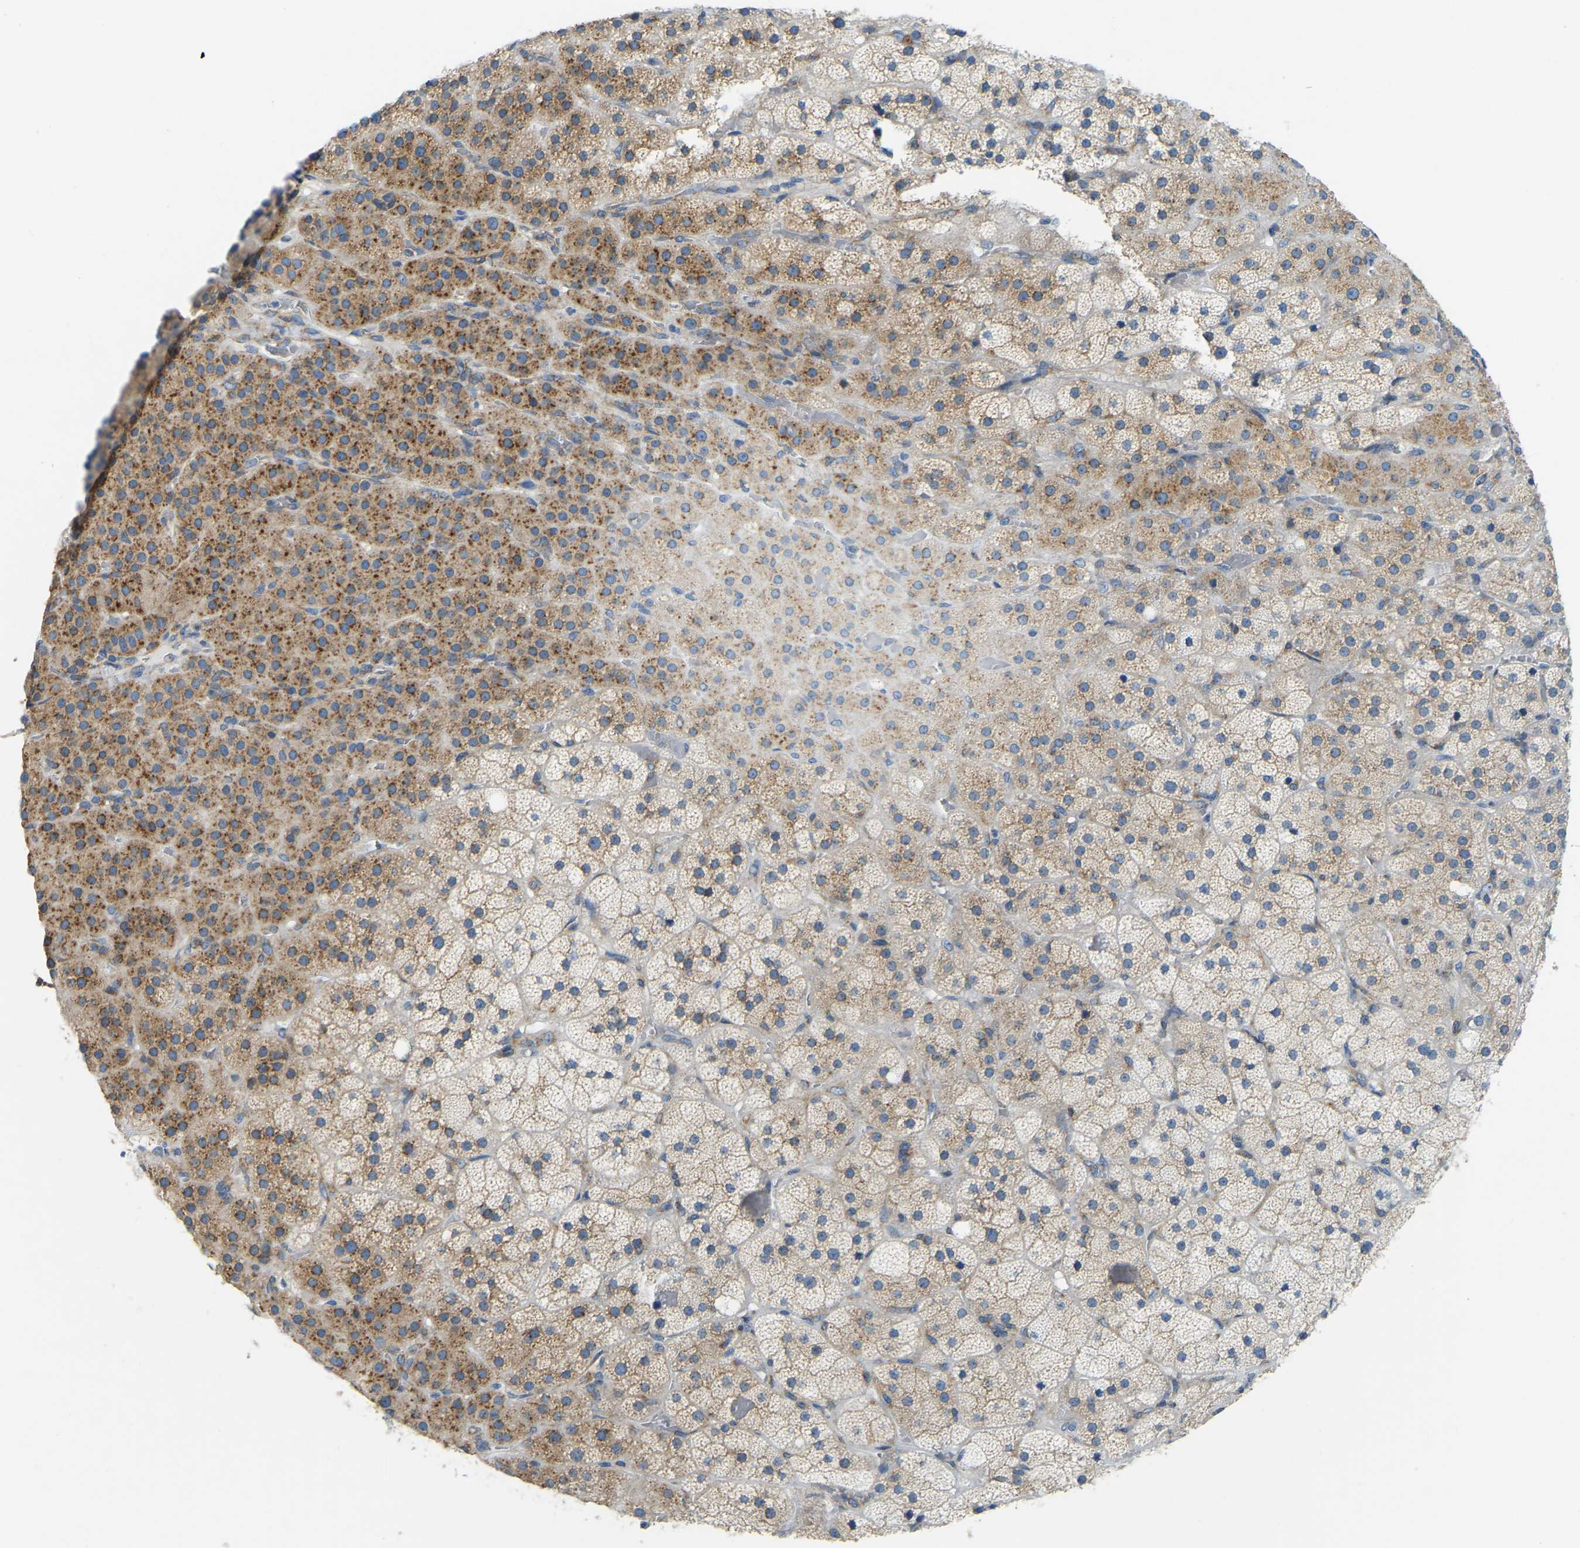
{"staining": {"intensity": "moderate", "quantity": ">75%", "location": "cytoplasmic/membranous"}, "tissue": "adrenal gland", "cell_type": "Glandular cells", "image_type": "normal", "snomed": [{"axis": "morphology", "description": "Normal tissue, NOS"}, {"axis": "topography", "description": "Adrenal gland"}], "caption": "The image demonstrates staining of unremarkable adrenal gland, revealing moderate cytoplasmic/membranous protein positivity (brown color) within glandular cells.", "gene": "SND1", "patient": {"sex": "male", "age": 57}}